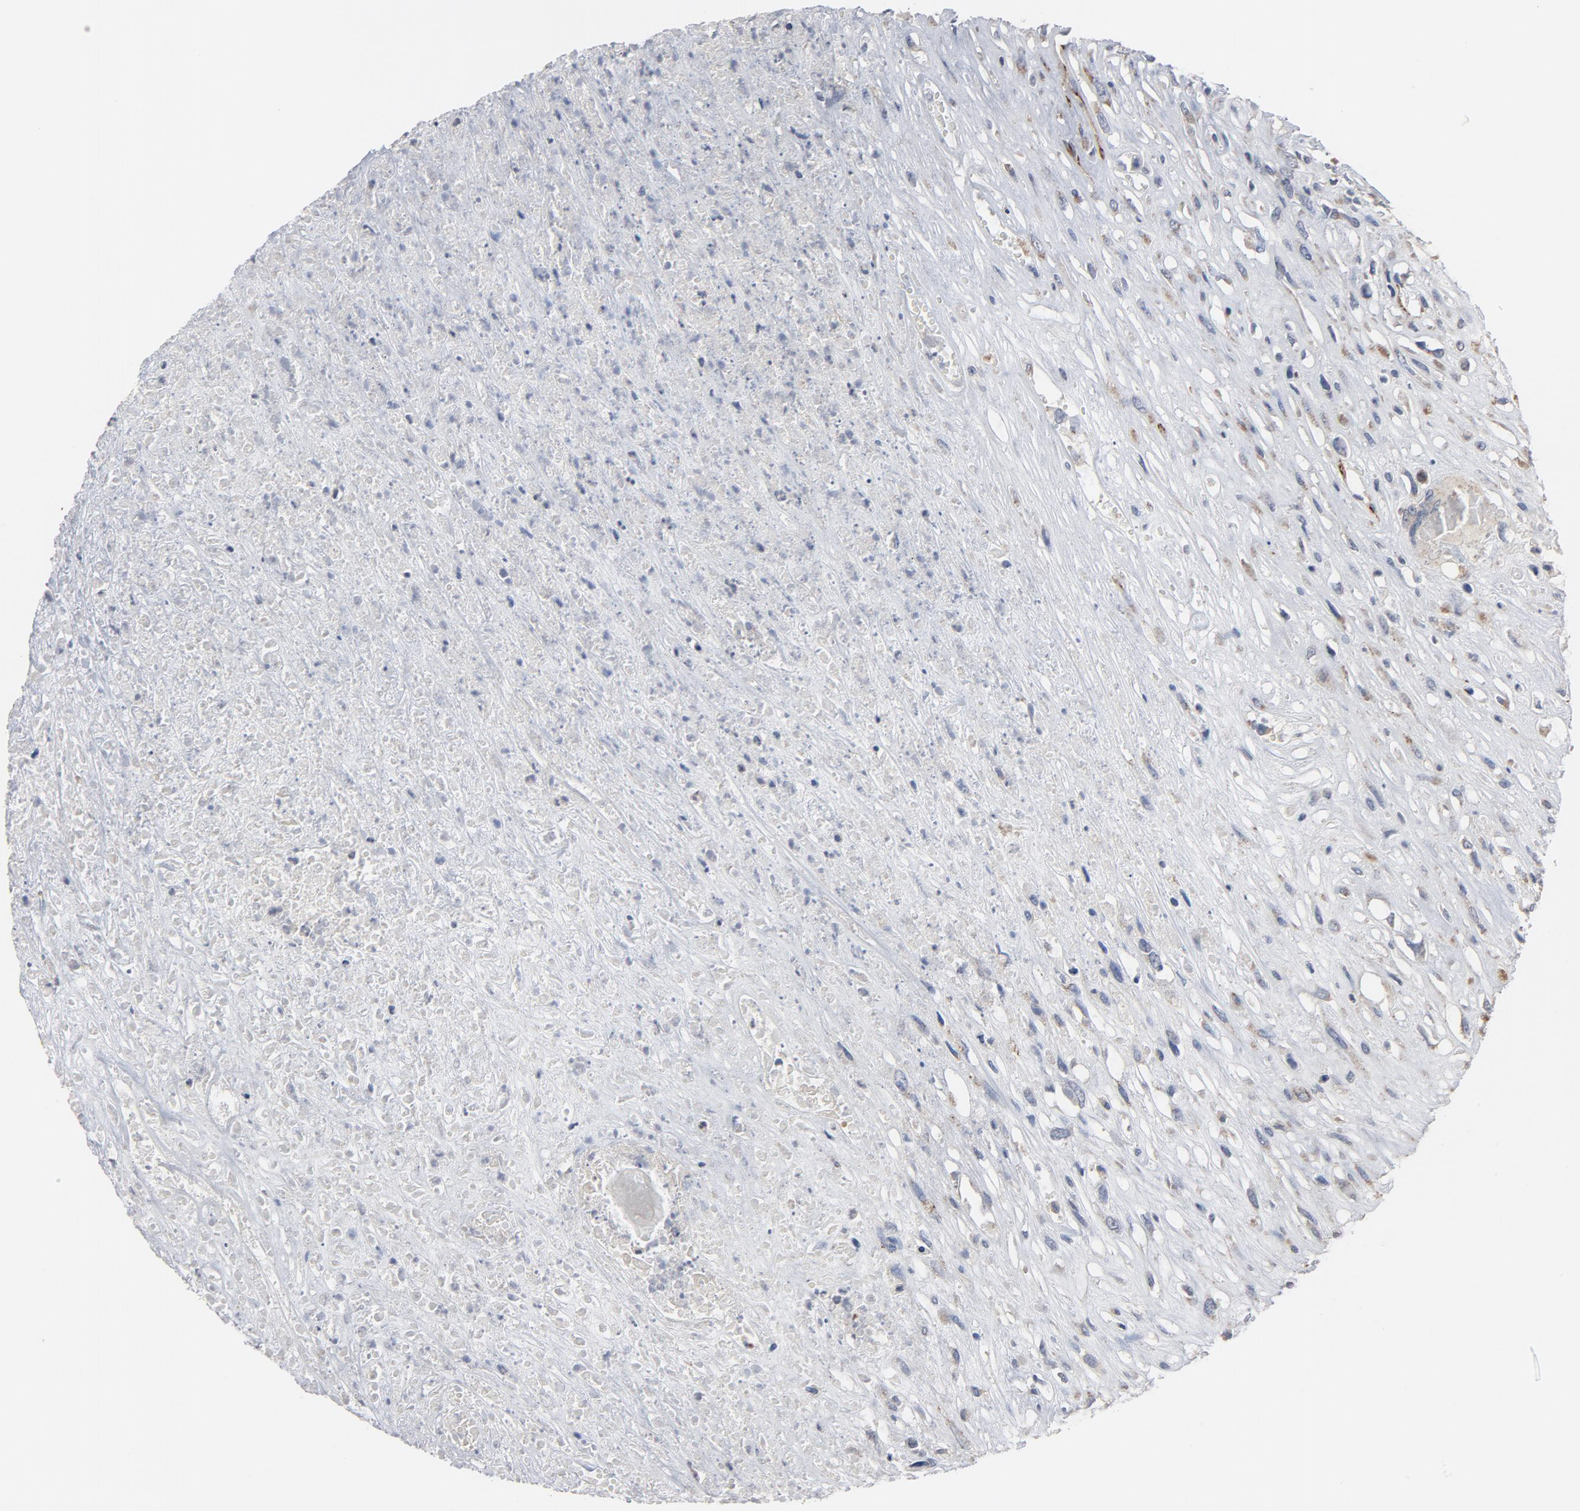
{"staining": {"intensity": "weak", "quantity": "25%-75%", "location": "cytoplasmic/membranous"}, "tissue": "head and neck cancer", "cell_type": "Tumor cells", "image_type": "cancer", "snomed": [{"axis": "morphology", "description": "Necrosis, NOS"}, {"axis": "morphology", "description": "Neoplasm, malignant, NOS"}, {"axis": "topography", "description": "Salivary gland"}, {"axis": "topography", "description": "Head-Neck"}], "caption": "Immunohistochemical staining of head and neck cancer (malignant neoplasm) reveals weak cytoplasmic/membranous protein expression in approximately 25%-75% of tumor cells. (Brightfield microscopy of DAB IHC at high magnification).", "gene": "GNG2", "patient": {"sex": "male", "age": 43}}